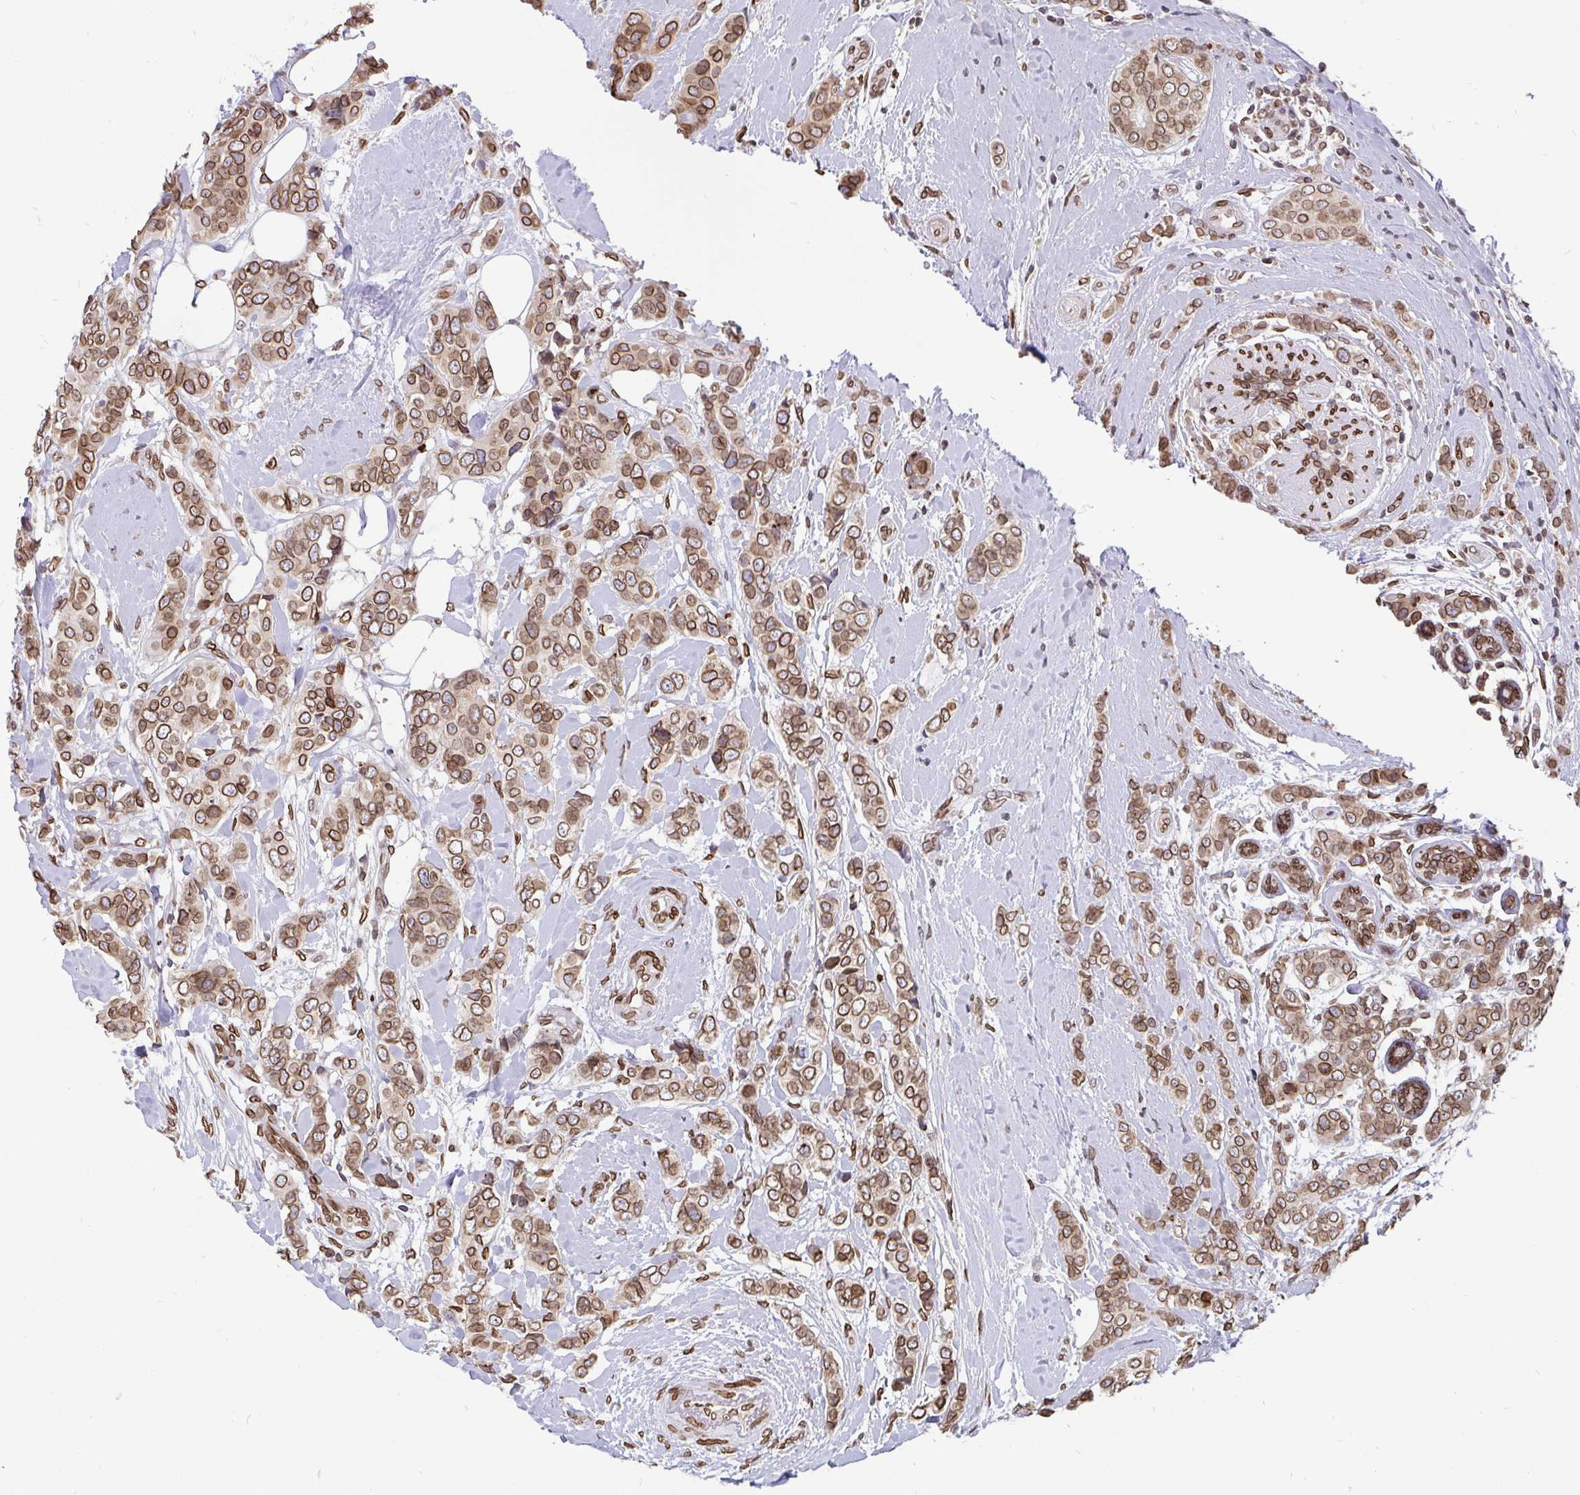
{"staining": {"intensity": "moderate", "quantity": ">75%", "location": "cytoplasmic/membranous,nuclear"}, "tissue": "breast cancer", "cell_type": "Tumor cells", "image_type": "cancer", "snomed": [{"axis": "morphology", "description": "Lobular carcinoma"}, {"axis": "topography", "description": "Breast"}], "caption": "Protein analysis of breast cancer (lobular carcinoma) tissue reveals moderate cytoplasmic/membranous and nuclear expression in about >75% of tumor cells.", "gene": "EMD", "patient": {"sex": "female", "age": 51}}